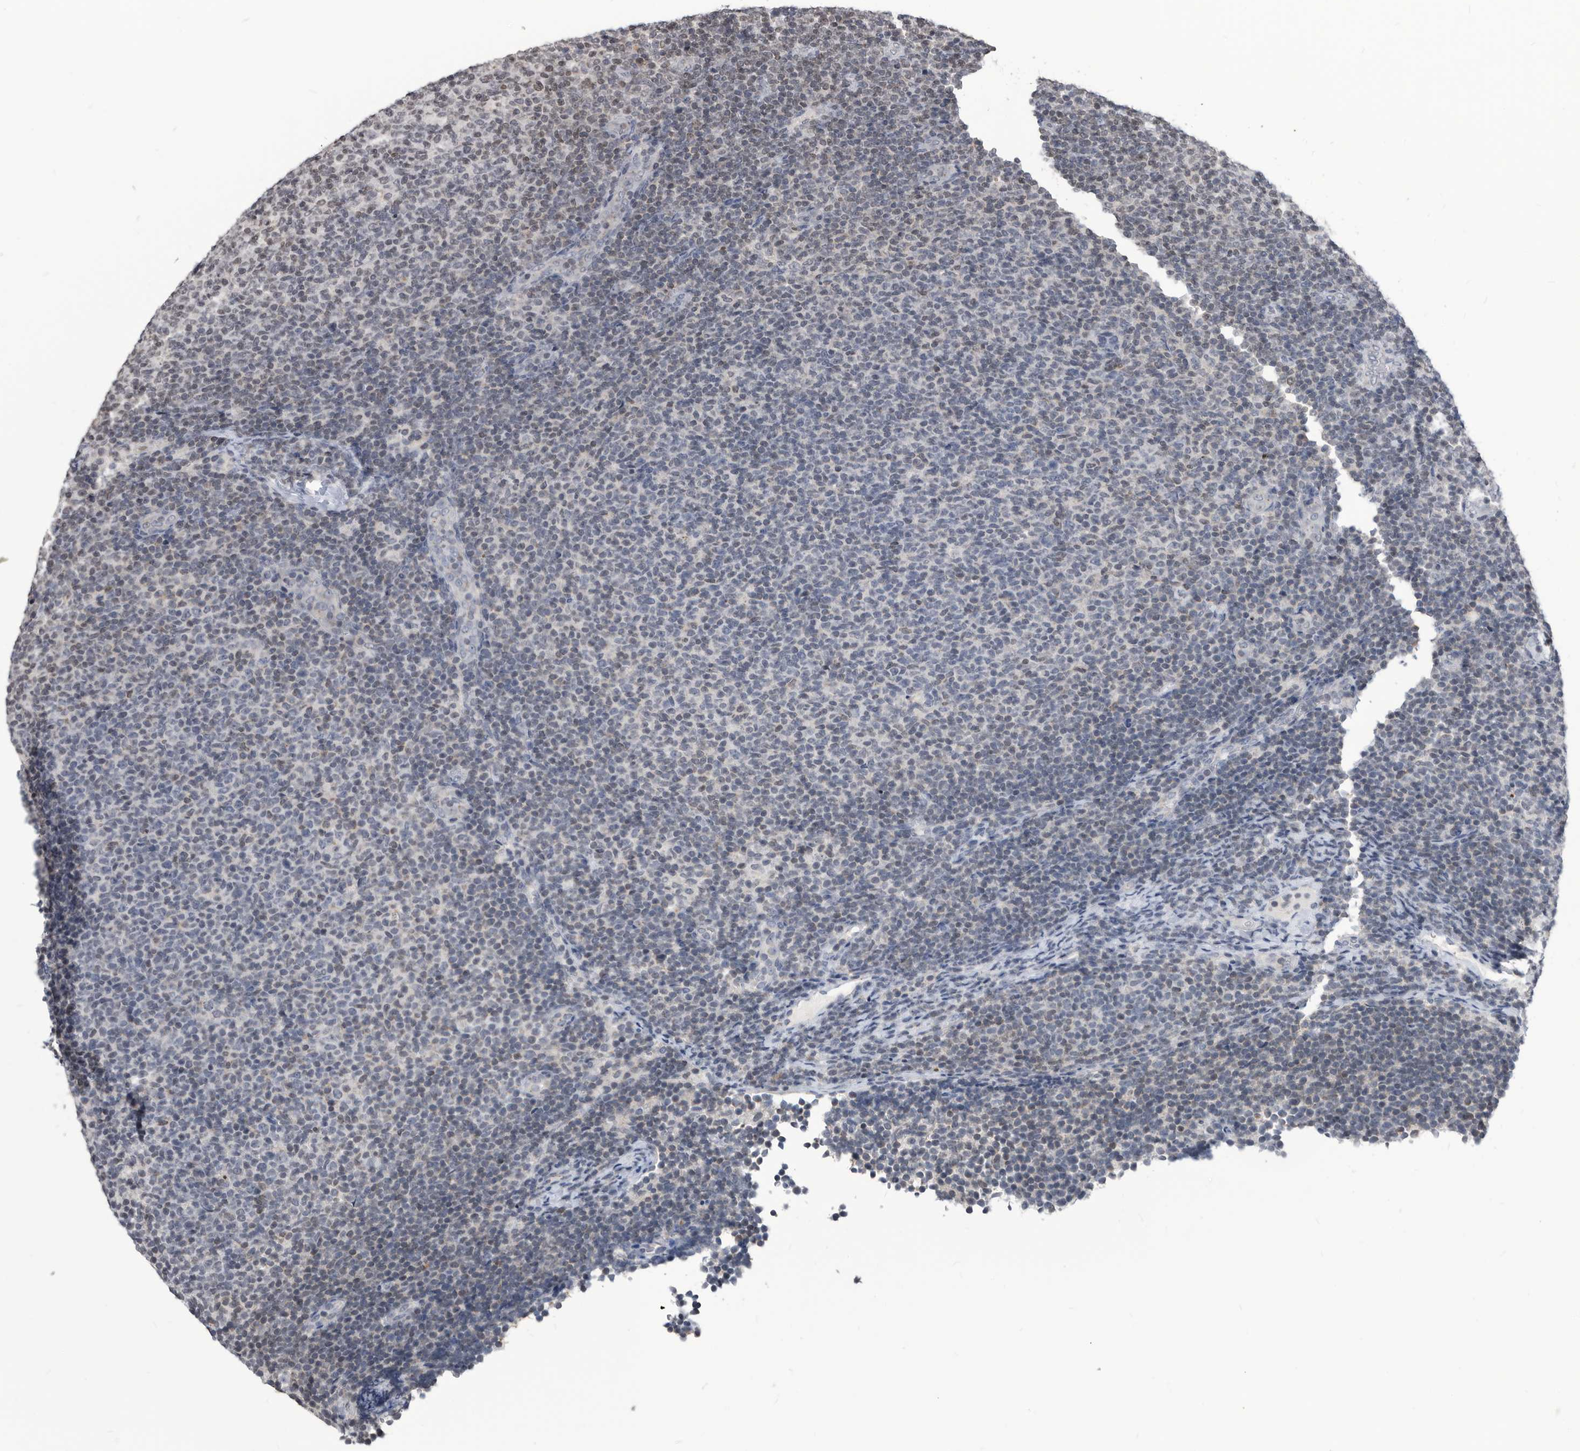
{"staining": {"intensity": "weak", "quantity": "25%-75%", "location": "nuclear"}, "tissue": "lymphoma", "cell_type": "Tumor cells", "image_type": "cancer", "snomed": [{"axis": "morphology", "description": "Malignant lymphoma, non-Hodgkin's type, Low grade"}, {"axis": "topography", "description": "Lymph node"}], "caption": "Immunohistochemistry (IHC) of human lymphoma shows low levels of weak nuclear positivity in approximately 25%-75% of tumor cells.", "gene": "TSTD1", "patient": {"sex": "male", "age": 66}}